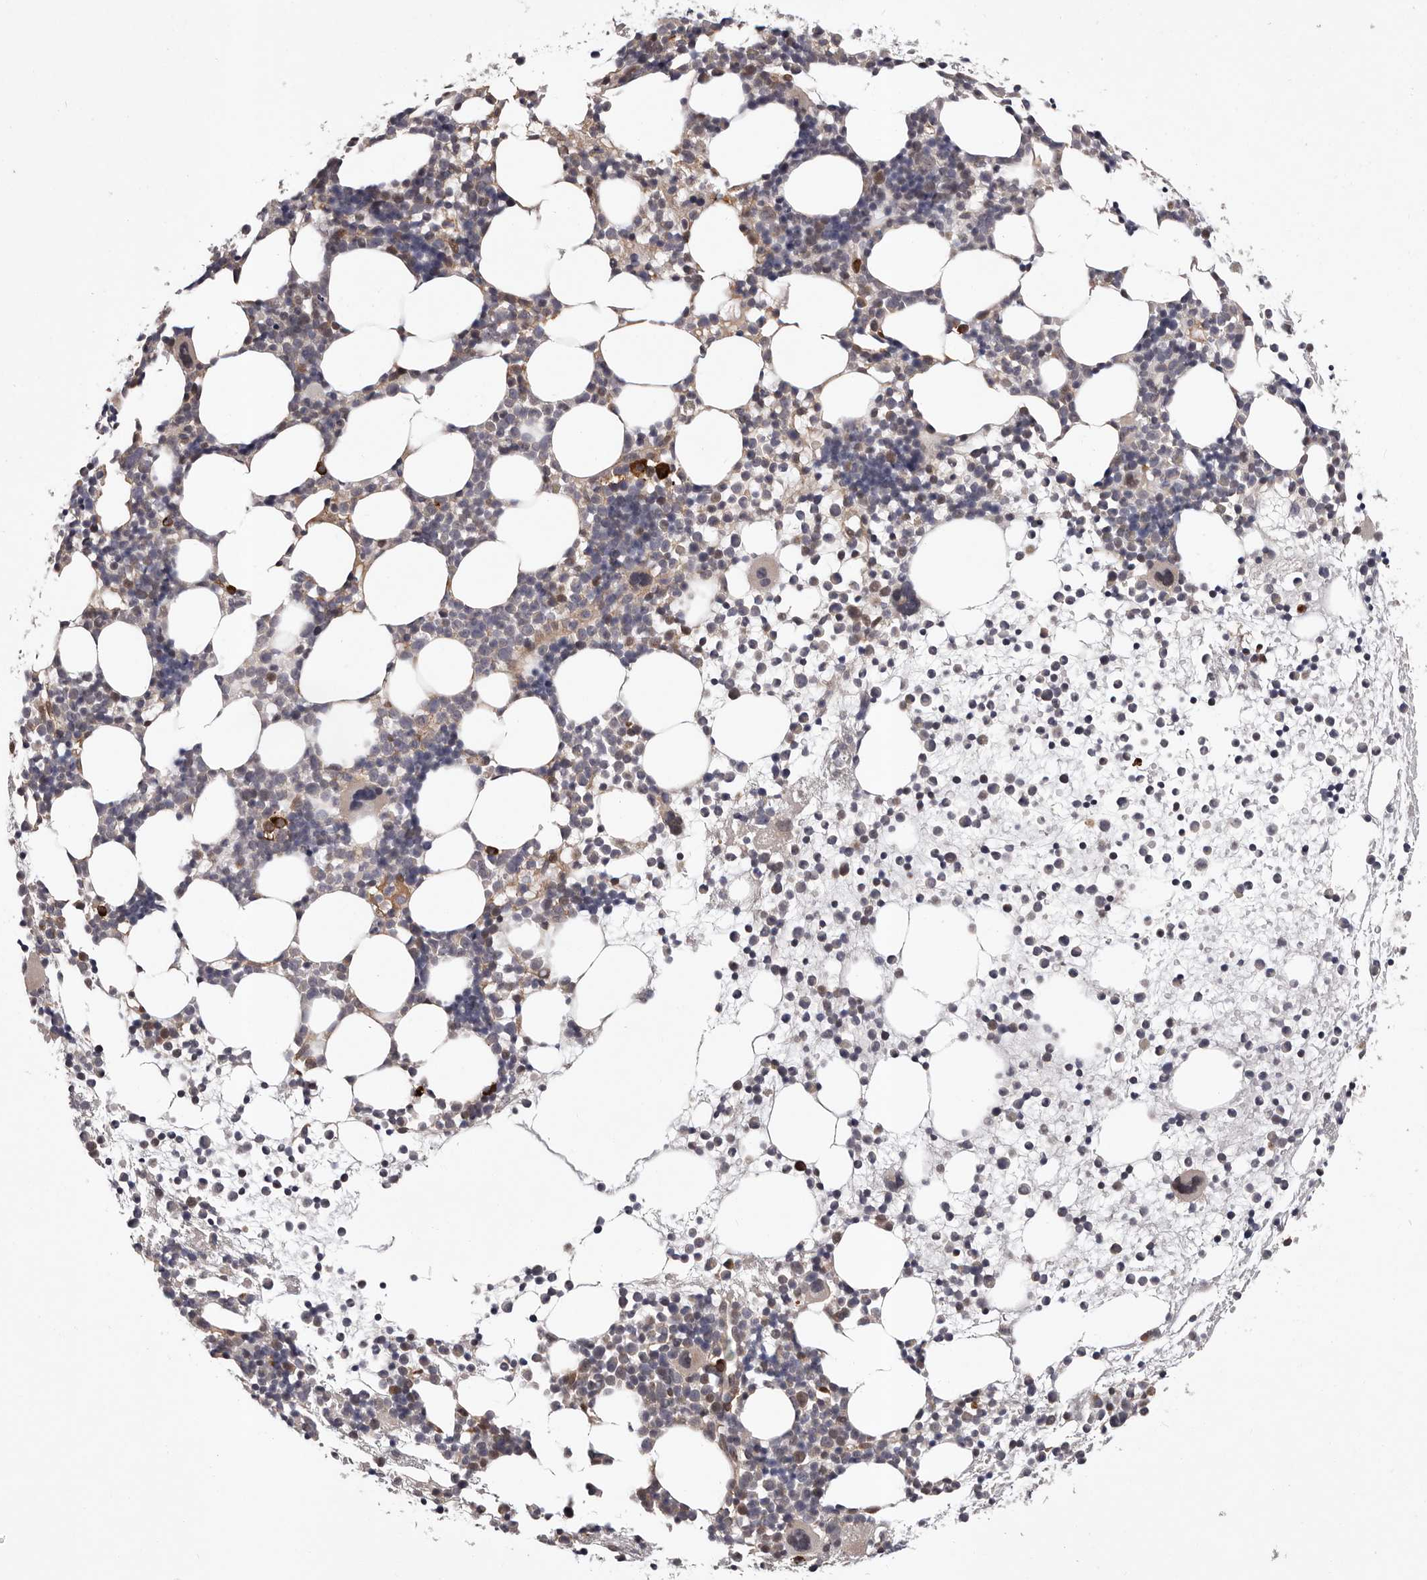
{"staining": {"intensity": "weak", "quantity": "25%-75%", "location": "cytoplasmic/membranous,nuclear"}, "tissue": "bone marrow", "cell_type": "Hematopoietic cells", "image_type": "normal", "snomed": [{"axis": "morphology", "description": "Normal tissue, NOS"}, {"axis": "topography", "description": "Bone marrow"}], "caption": "This histopathology image shows IHC staining of normal human bone marrow, with low weak cytoplasmic/membranous,nuclear positivity in approximately 25%-75% of hematopoietic cells.", "gene": "MED8", "patient": {"sex": "female", "age": 57}}